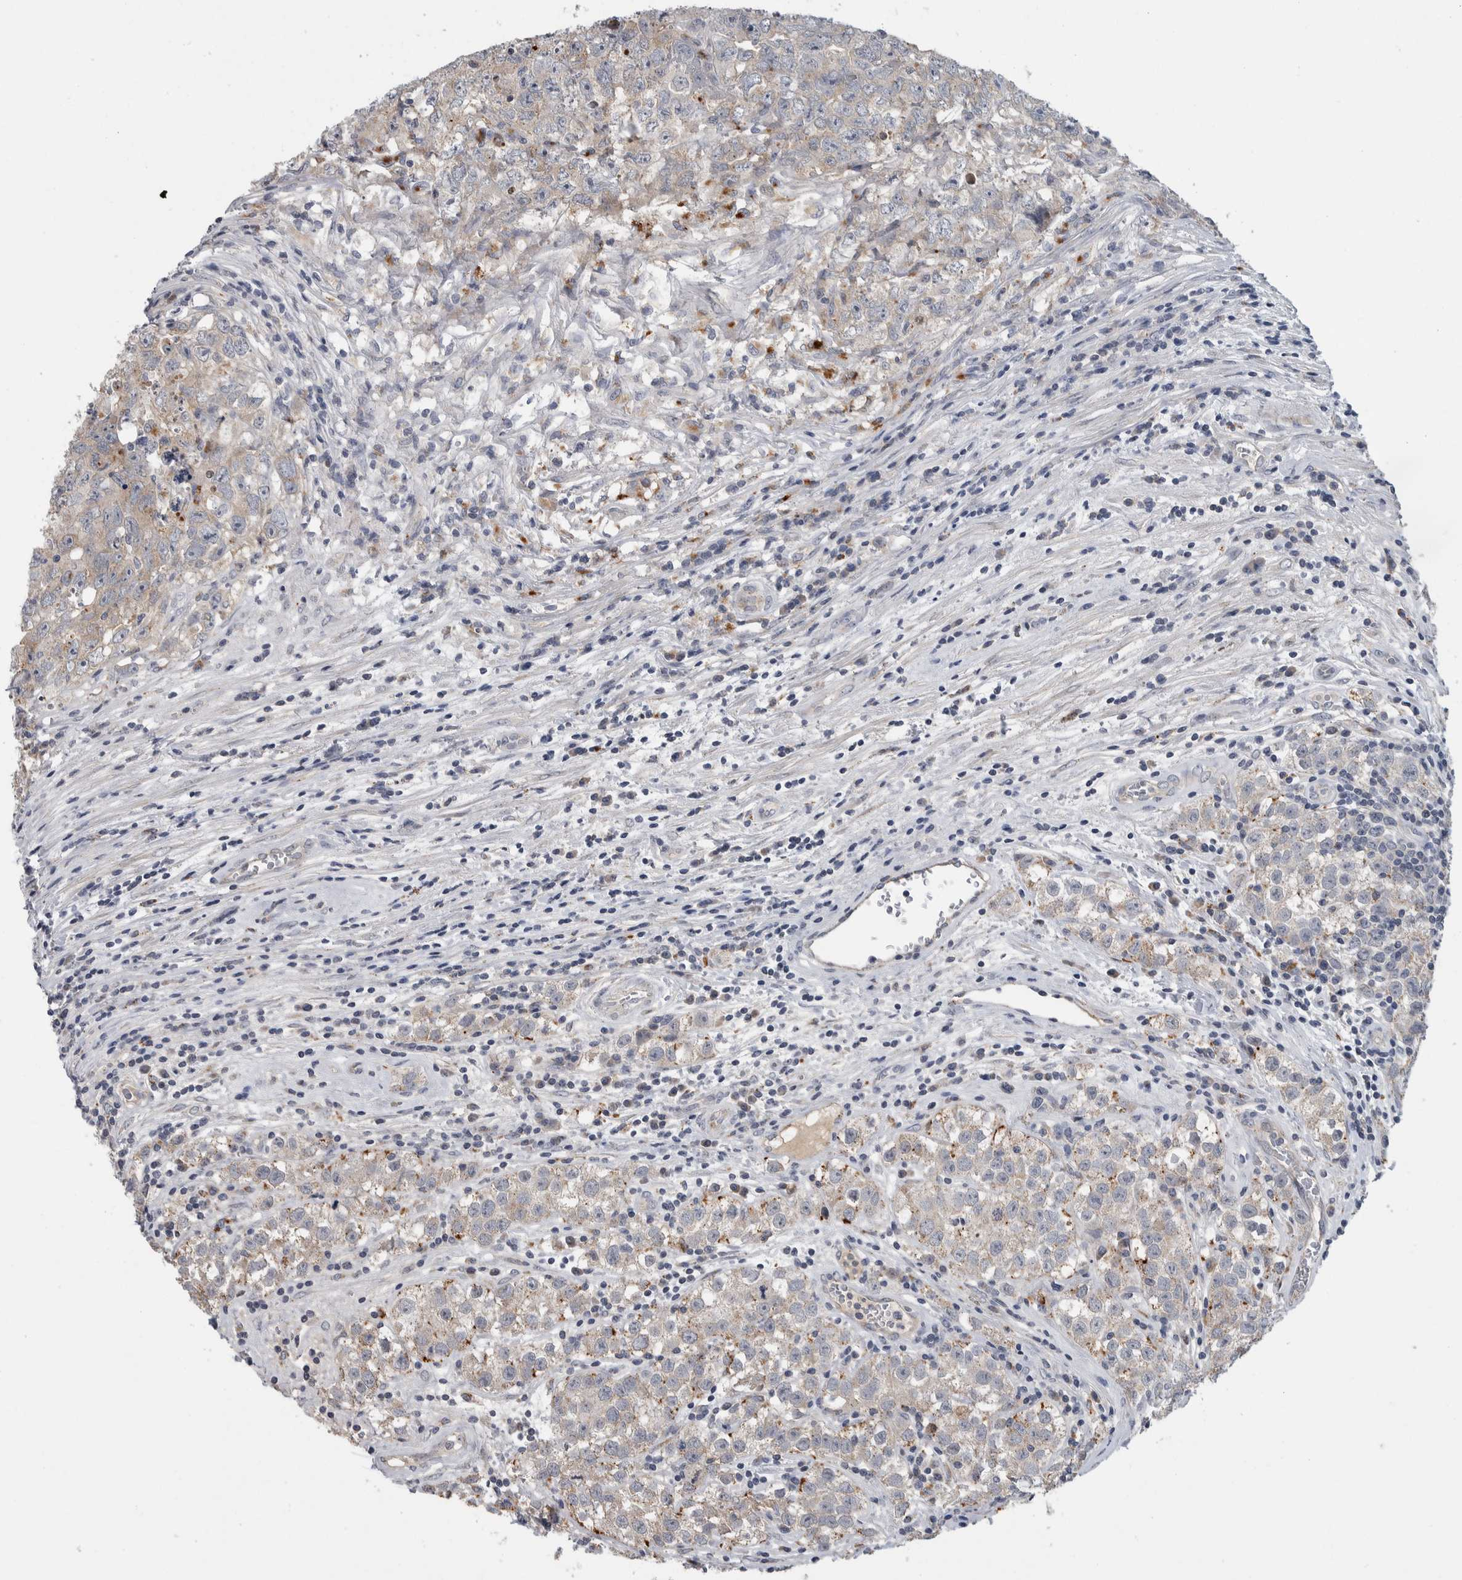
{"staining": {"intensity": "moderate", "quantity": "<25%", "location": "cytoplasmic/membranous"}, "tissue": "testis cancer", "cell_type": "Tumor cells", "image_type": "cancer", "snomed": [{"axis": "morphology", "description": "Seminoma, NOS"}, {"axis": "morphology", "description": "Carcinoma, Embryonal, NOS"}, {"axis": "topography", "description": "Testis"}], "caption": "Immunohistochemical staining of human testis embryonal carcinoma reveals moderate cytoplasmic/membranous protein staining in approximately <25% of tumor cells. Nuclei are stained in blue.", "gene": "FAM83G", "patient": {"sex": "male", "age": 43}}